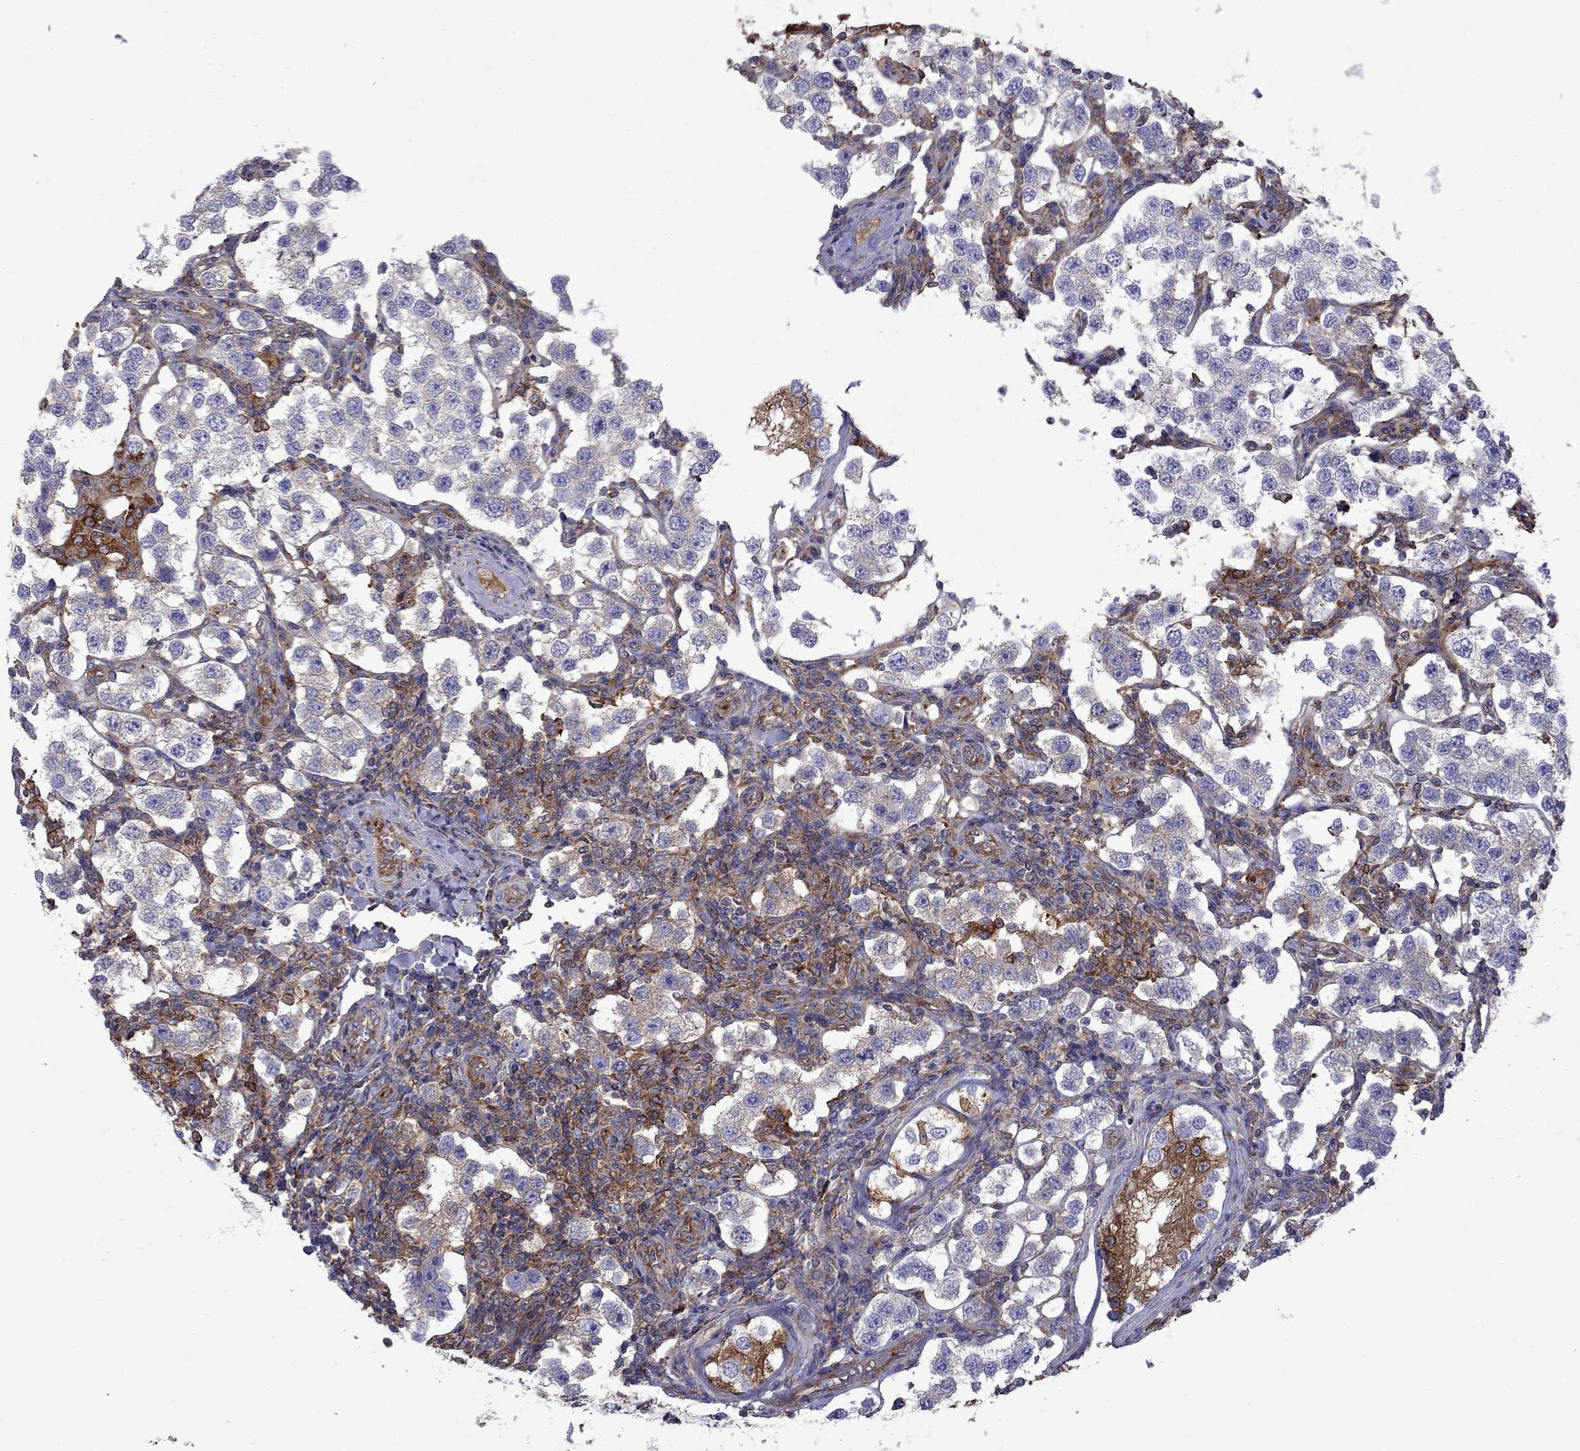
{"staining": {"intensity": "moderate", "quantity": "<25%", "location": "cytoplasmic/membranous"}, "tissue": "testis cancer", "cell_type": "Tumor cells", "image_type": "cancer", "snomed": [{"axis": "morphology", "description": "Seminoma, NOS"}, {"axis": "topography", "description": "Testis"}], "caption": "The micrograph displays a brown stain indicating the presence of a protein in the cytoplasmic/membranous of tumor cells in testis cancer.", "gene": "EIF4E3", "patient": {"sex": "male", "age": 37}}